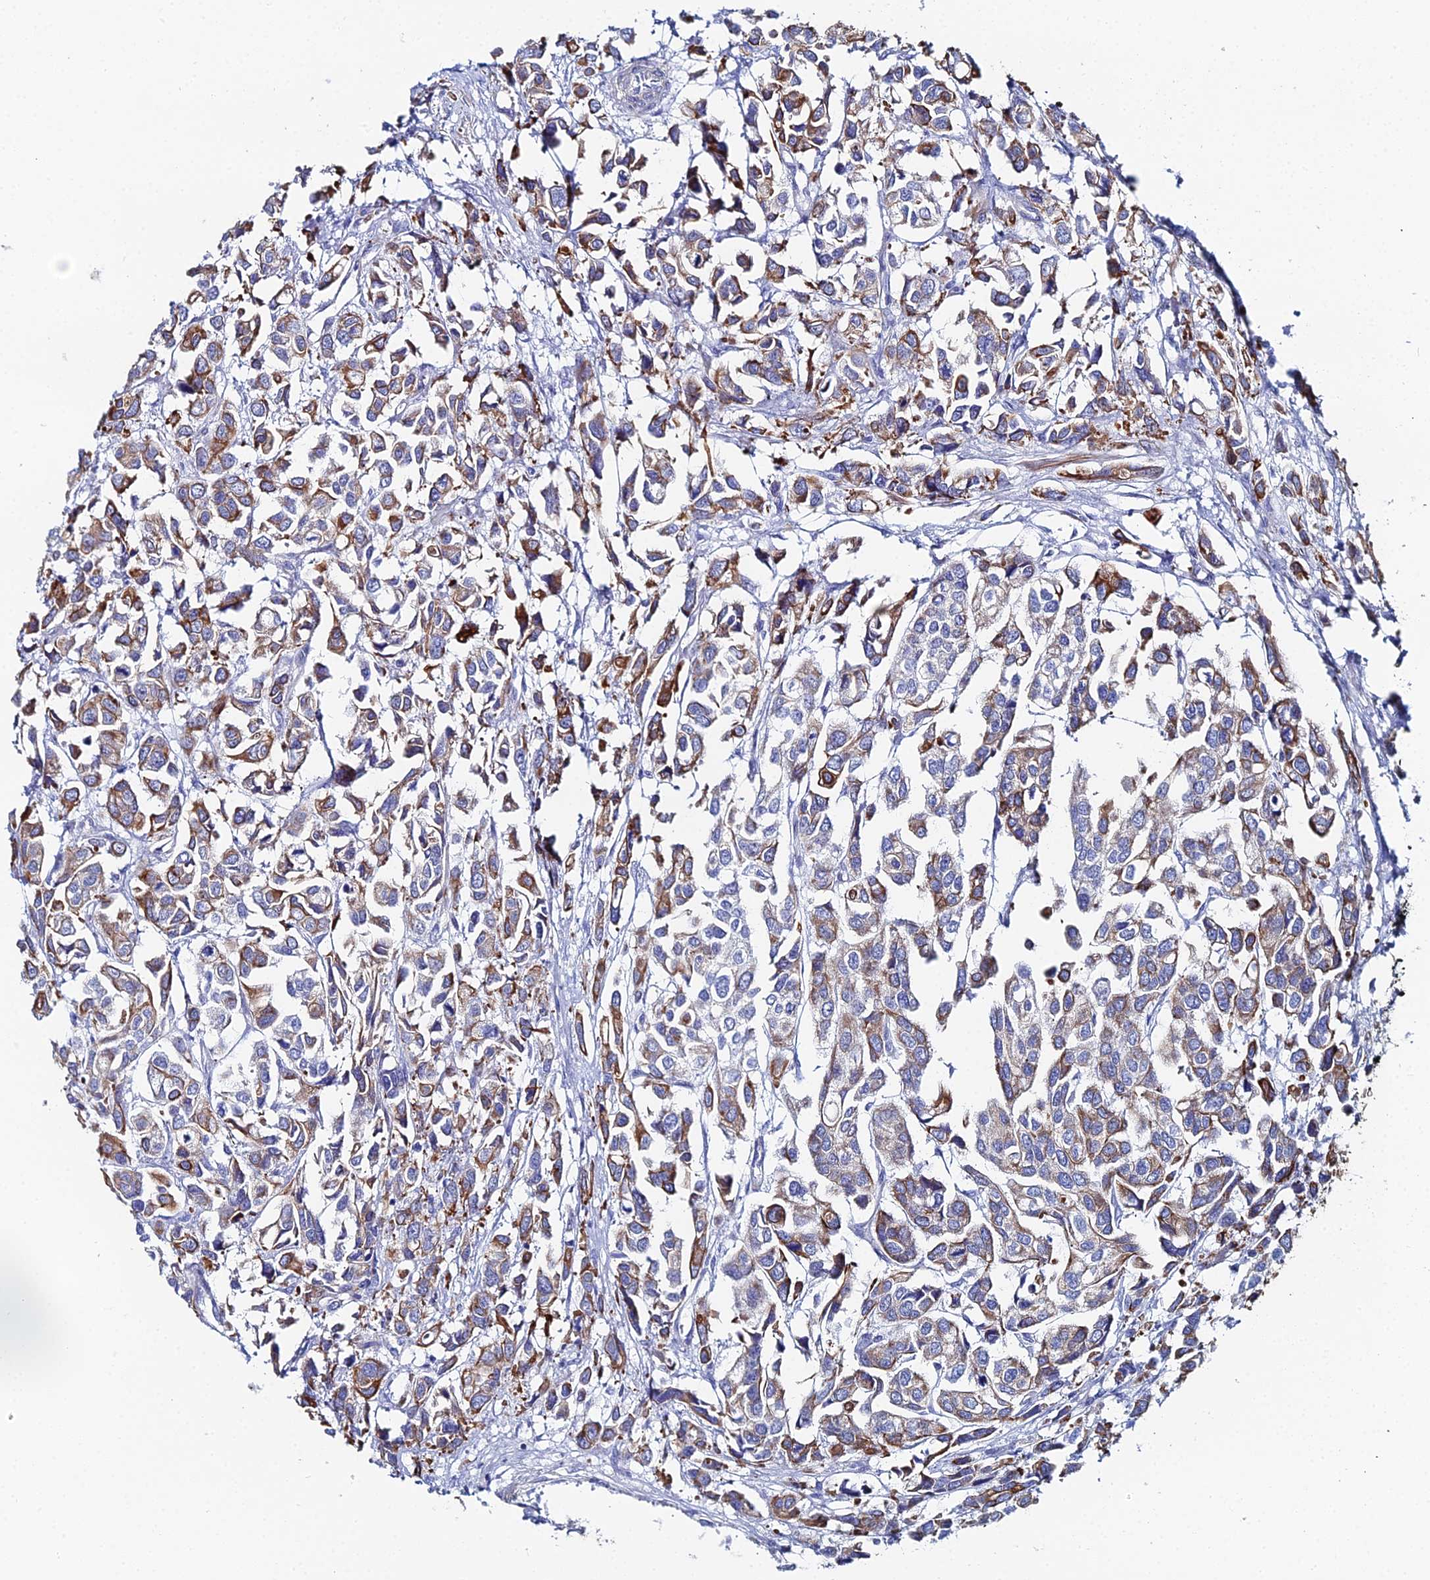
{"staining": {"intensity": "moderate", "quantity": "25%-75%", "location": "cytoplasmic/membranous"}, "tissue": "urothelial cancer", "cell_type": "Tumor cells", "image_type": "cancer", "snomed": [{"axis": "morphology", "description": "Urothelial carcinoma, High grade"}, {"axis": "topography", "description": "Urinary bladder"}], "caption": "Moderate cytoplasmic/membranous protein staining is appreciated in about 25%-75% of tumor cells in urothelial cancer.", "gene": "DHX34", "patient": {"sex": "male", "age": 67}}